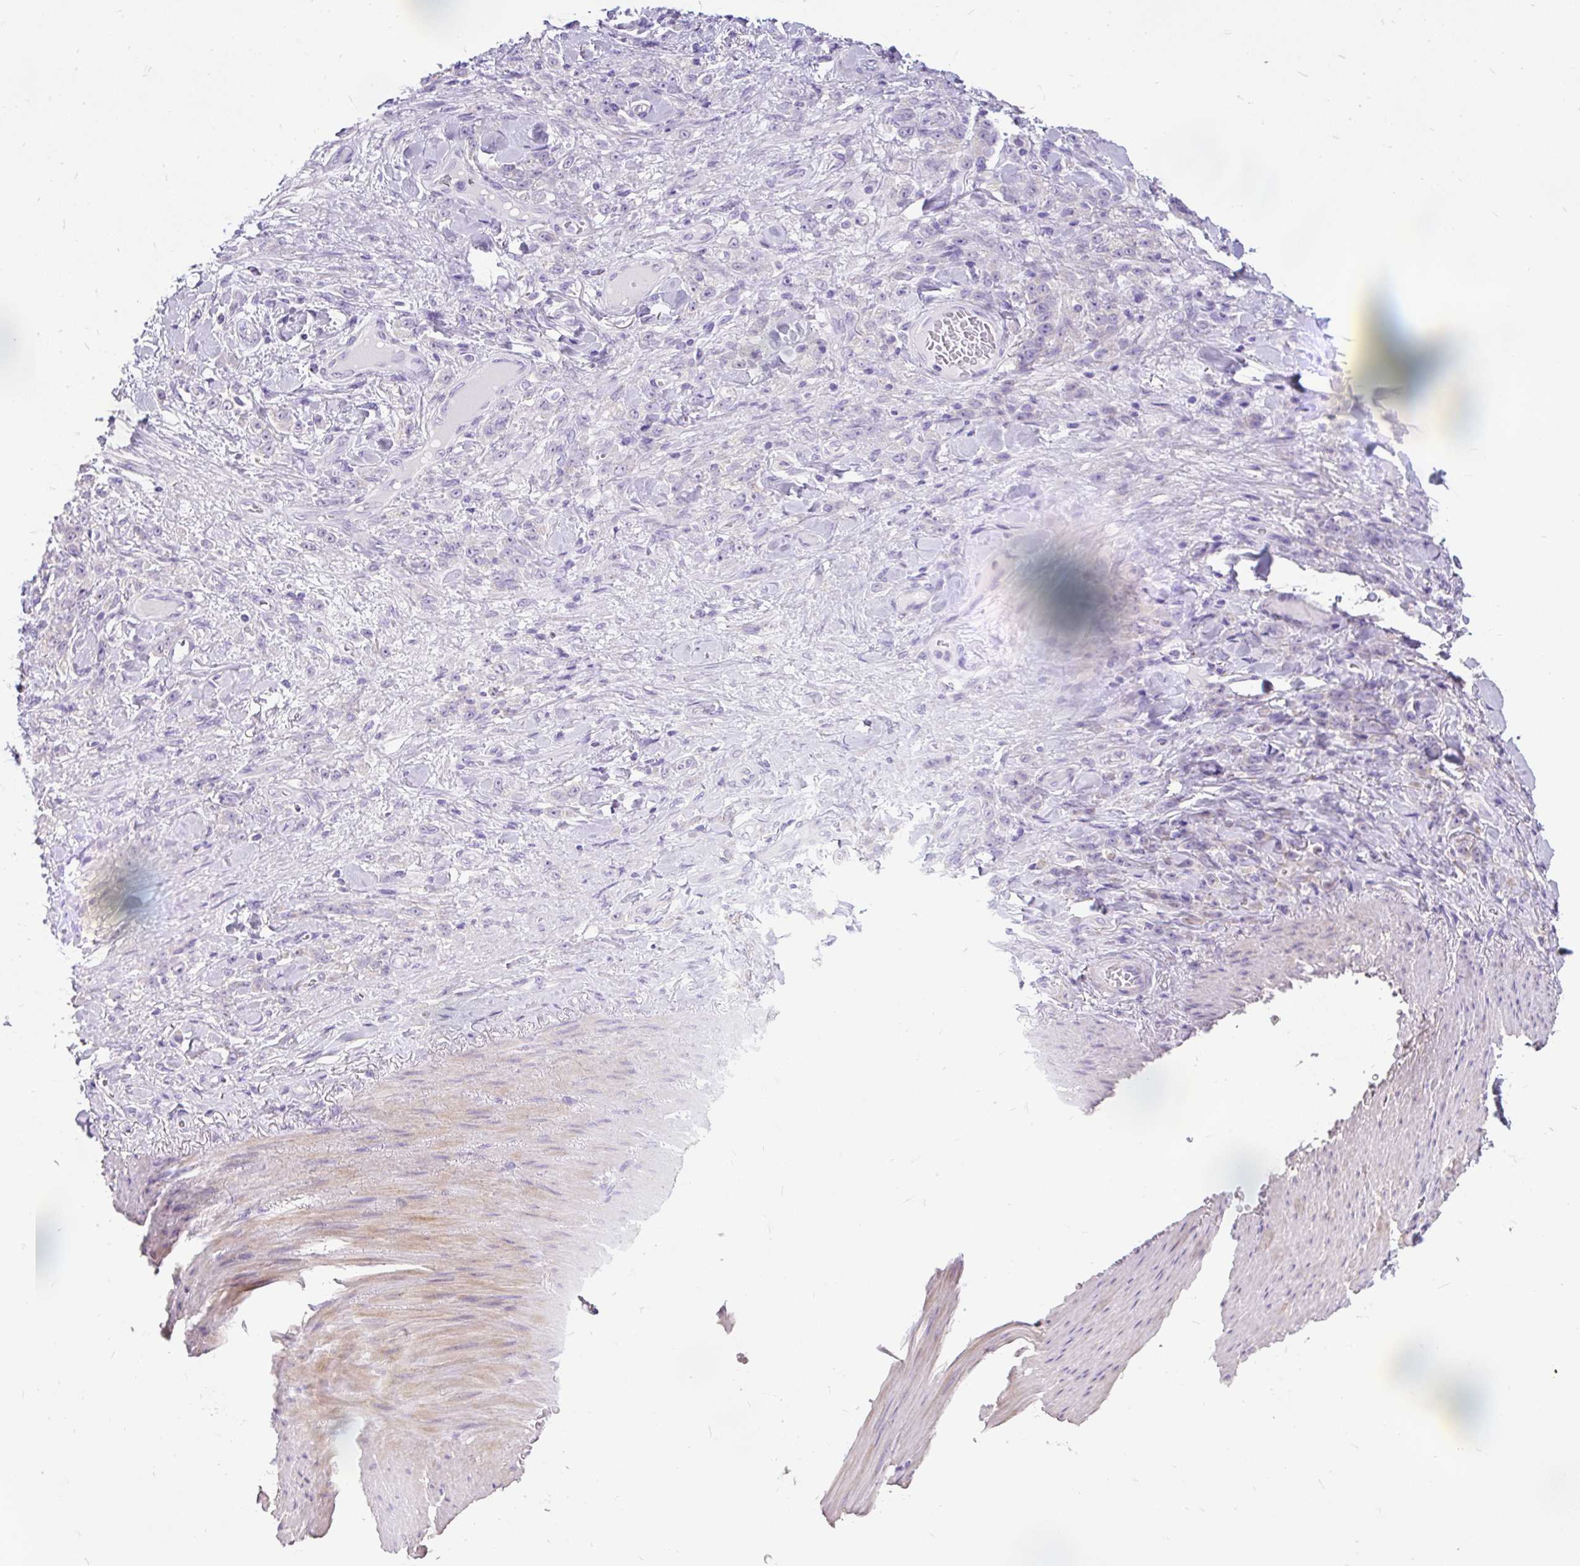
{"staining": {"intensity": "negative", "quantity": "none", "location": "none"}, "tissue": "stomach cancer", "cell_type": "Tumor cells", "image_type": "cancer", "snomed": [{"axis": "morphology", "description": "Normal tissue, NOS"}, {"axis": "morphology", "description": "Adenocarcinoma, NOS"}, {"axis": "topography", "description": "Stomach"}], "caption": "Immunohistochemical staining of human adenocarcinoma (stomach) demonstrates no significant positivity in tumor cells.", "gene": "GBX1", "patient": {"sex": "male", "age": 82}}